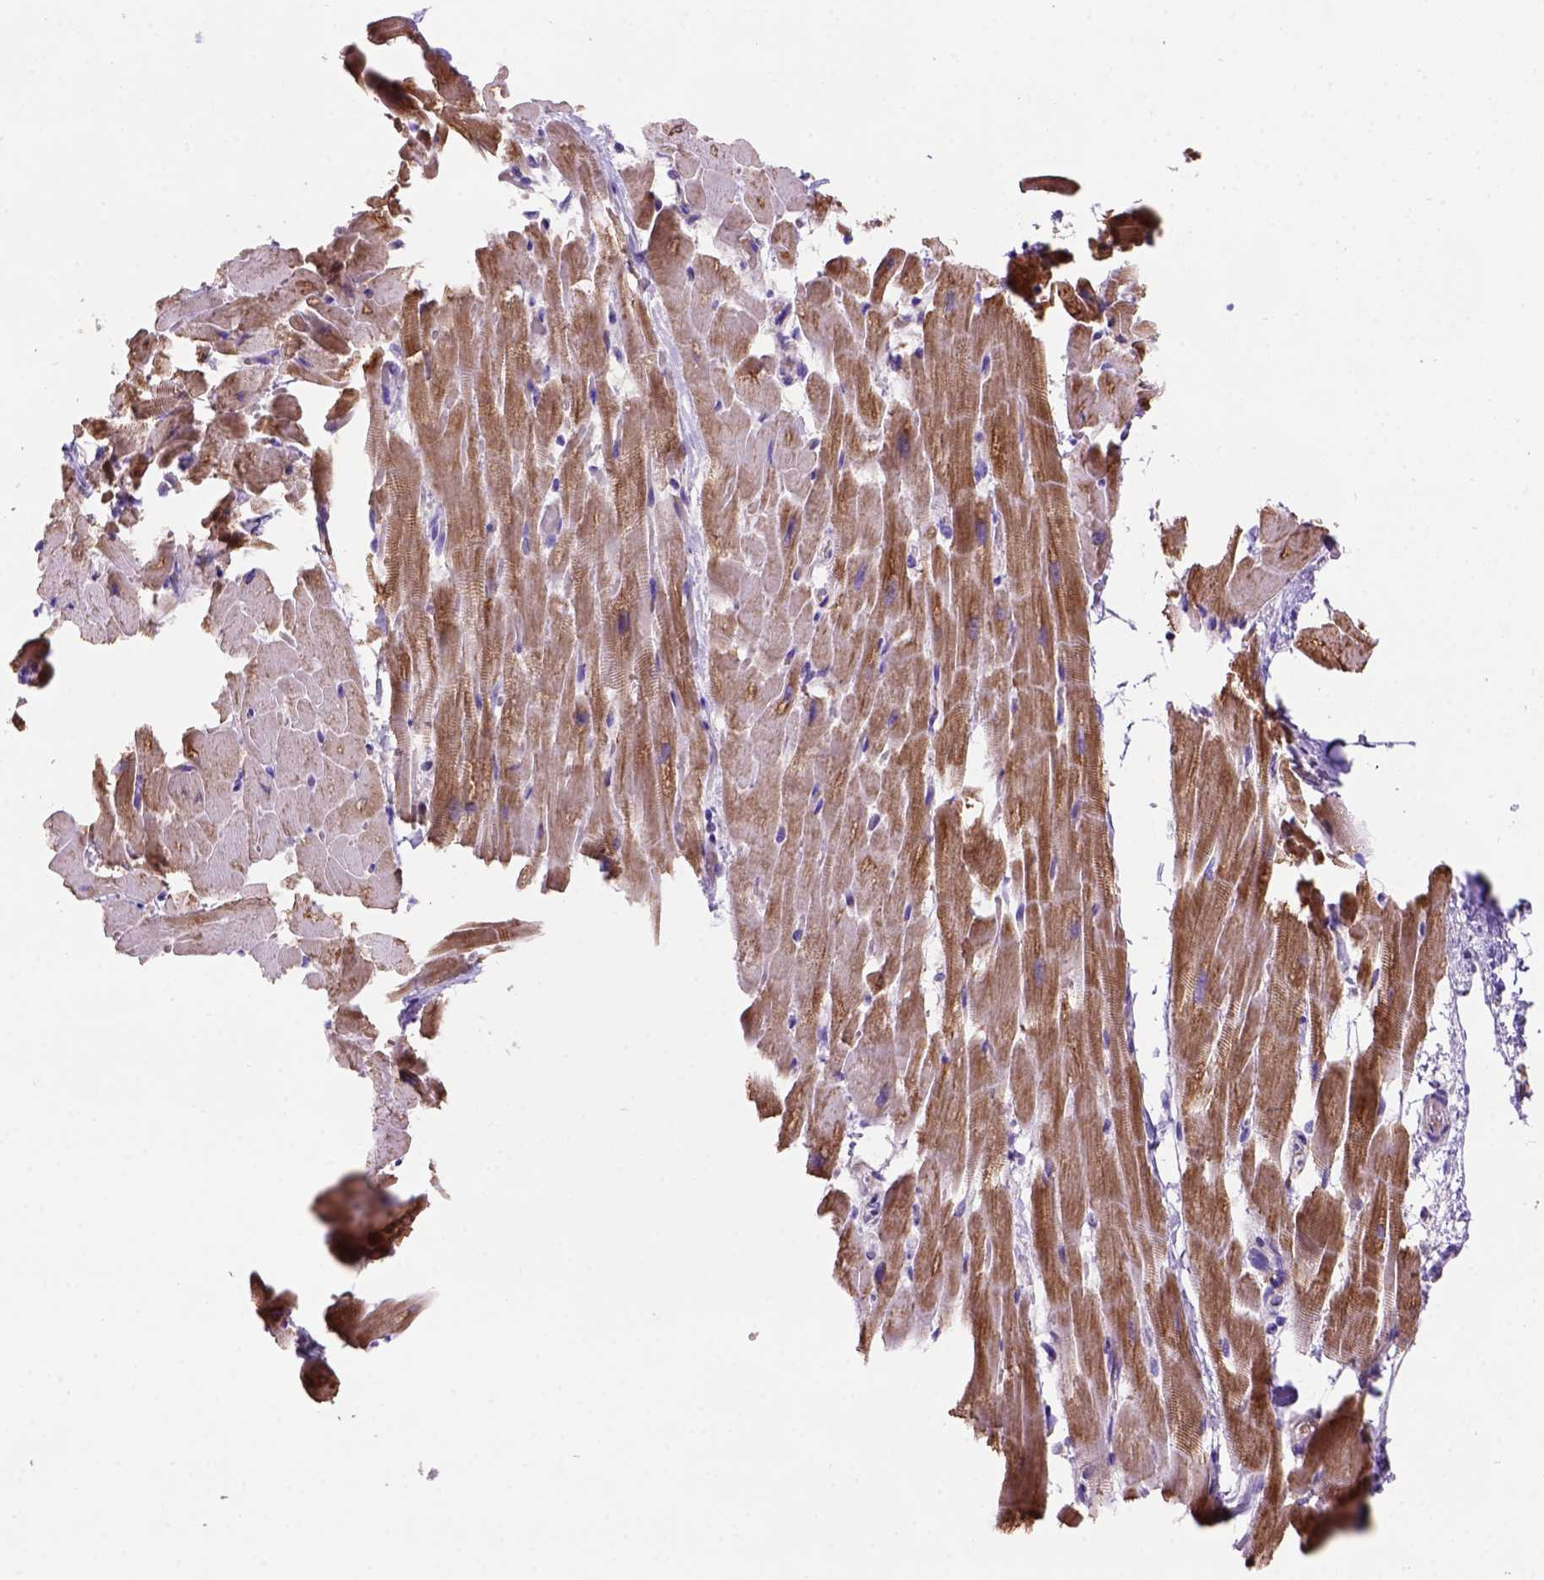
{"staining": {"intensity": "moderate", "quantity": ">75%", "location": "cytoplasmic/membranous"}, "tissue": "heart muscle", "cell_type": "Cardiomyocytes", "image_type": "normal", "snomed": [{"axis": "morphology", "description": "Normal tissue, NOS"}, {"axis": "topography", "description": "Heart"}], "caption": "Protein analysis of normal heart muscle demonstrates moderate cytoplasmic/membranous positivity in about >75% of cardiomyocytes. Nuclei are stained in blue.", "gene": "L2HGDH", "patient": {"sex": "male", "age": 37}}